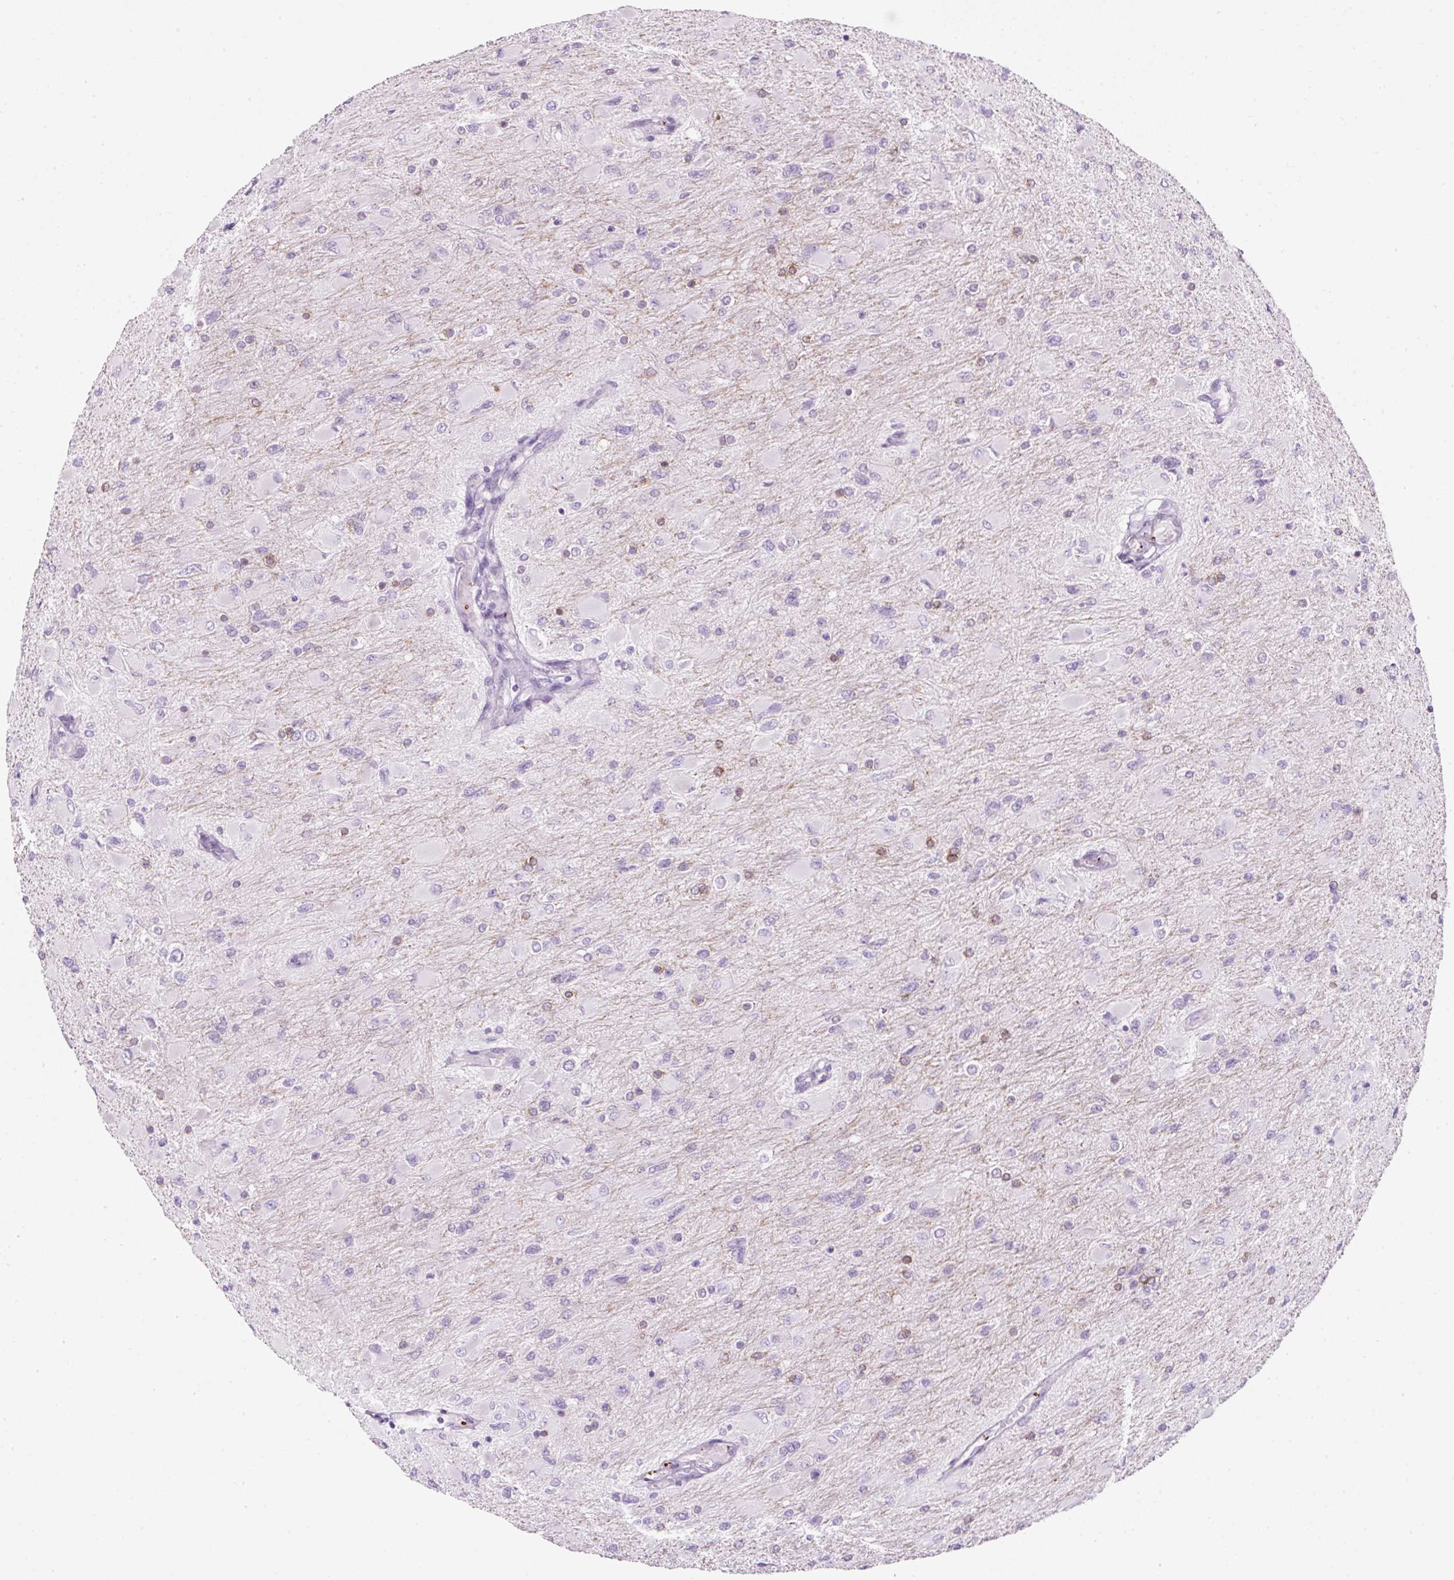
{"staining": {"intensity": "moderate", "quantity": "<25%", "location": "cytoplasmic/membranous"}, "tissue": "glioma", "cell_type": "Tumor cells", "image_type": "cancer", "snomed": [{"axis": "morphology", "description": "Glioma, malignant, High grade"}, {"axis": "topography", "description": "Cerebral cortex"}], "caption": "Immunohistochemical staining of human glioma exhibits low levels of moderate cytoplasmic/membranous positivity in approximately <25% of tumor cells.", "gene": "PF4V1", "patient": {"sex": "female", "age": 36}}